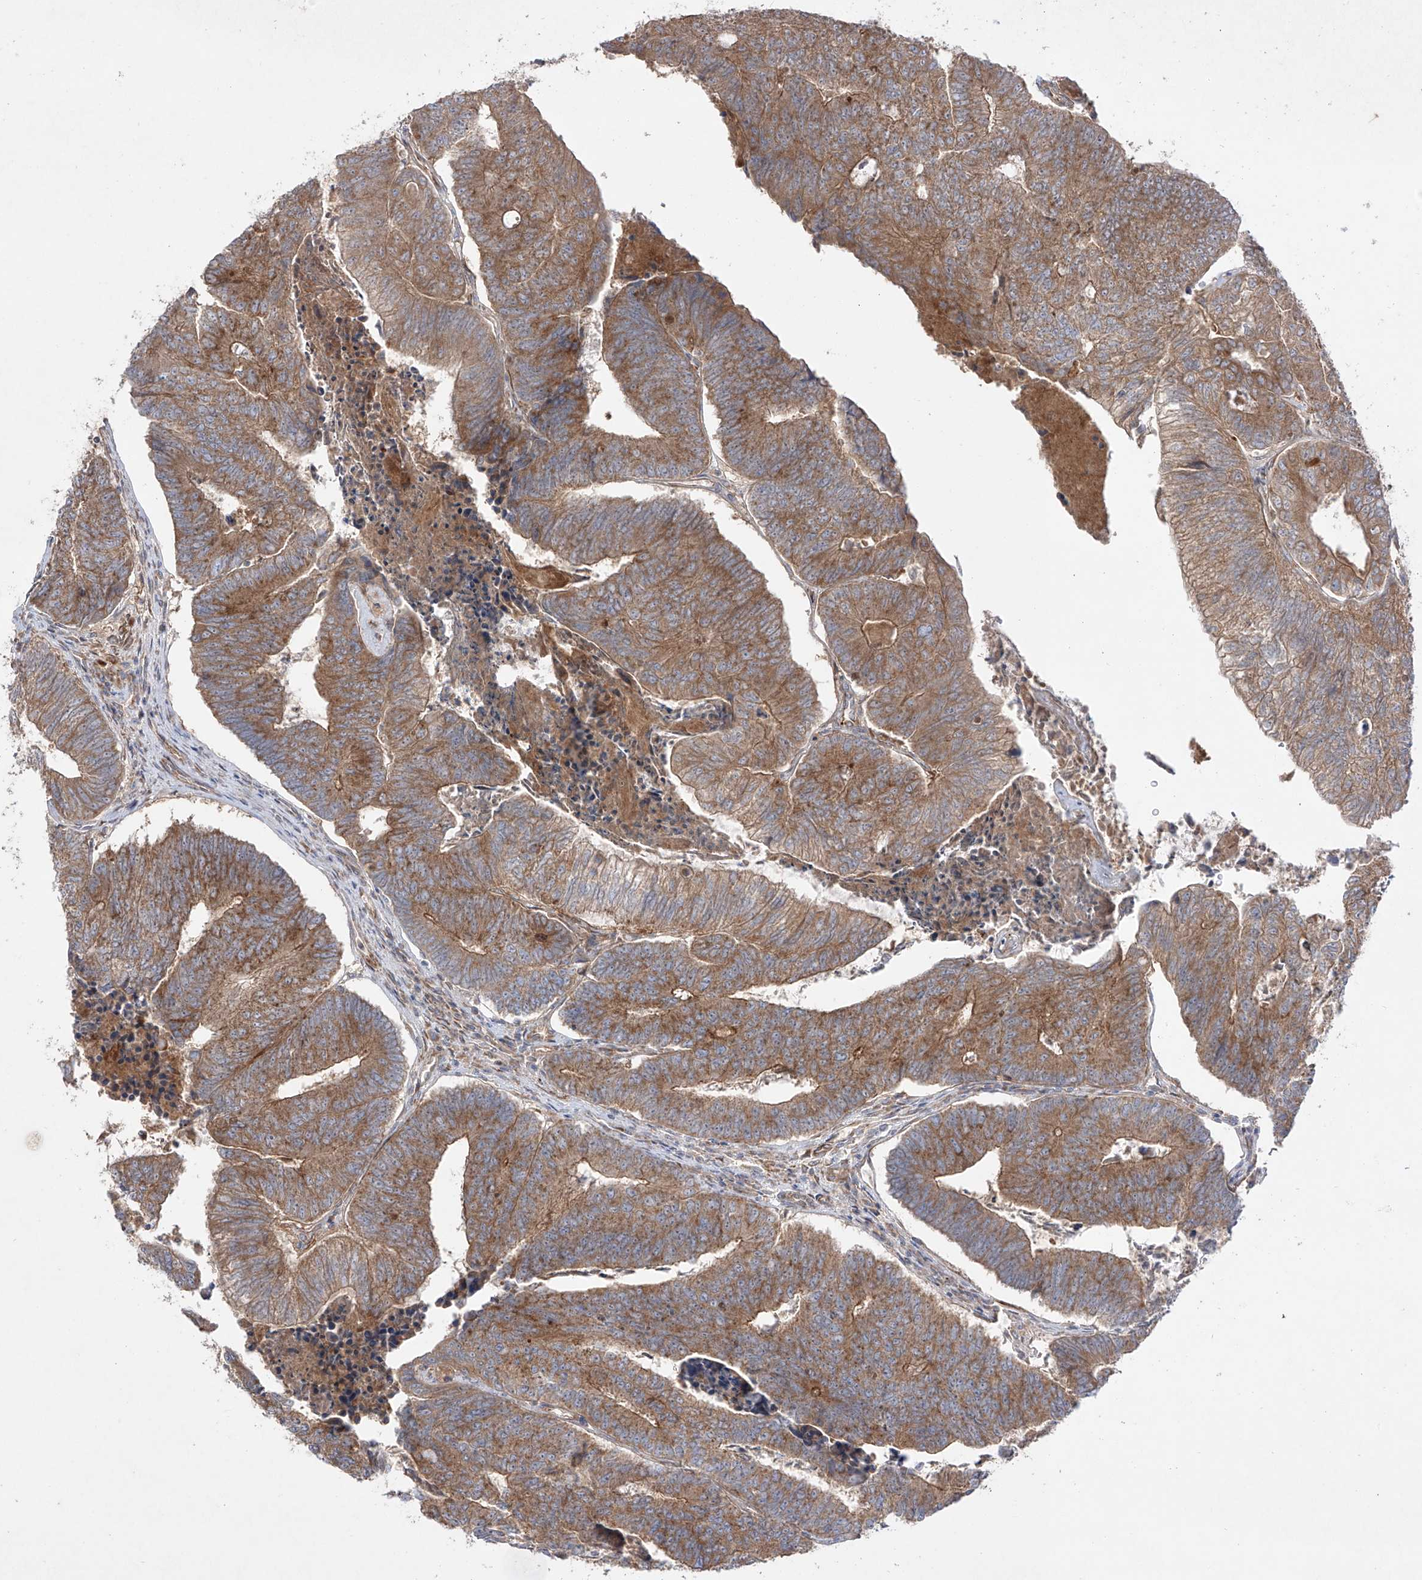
{"staining": {"intensity": "moderate", "quantity": ">75%", "location": "cytoplasmic/membranous"}, "tissue": "colorectal cancer", "cell_type": "Tumor cells", "image_type": "cancer", "snomed": [{"axis": "morphology", "description": "Adenocarcinoma, NOS"}, {"axis": "topography", "description": "Colon"}], "caption": "Colorectal adenocarcinoma stained with a protein marker demonstrates moderate staining in tumor cells.", "gene": "YKT6", "patient": {"sex": "female", "age": 67}}